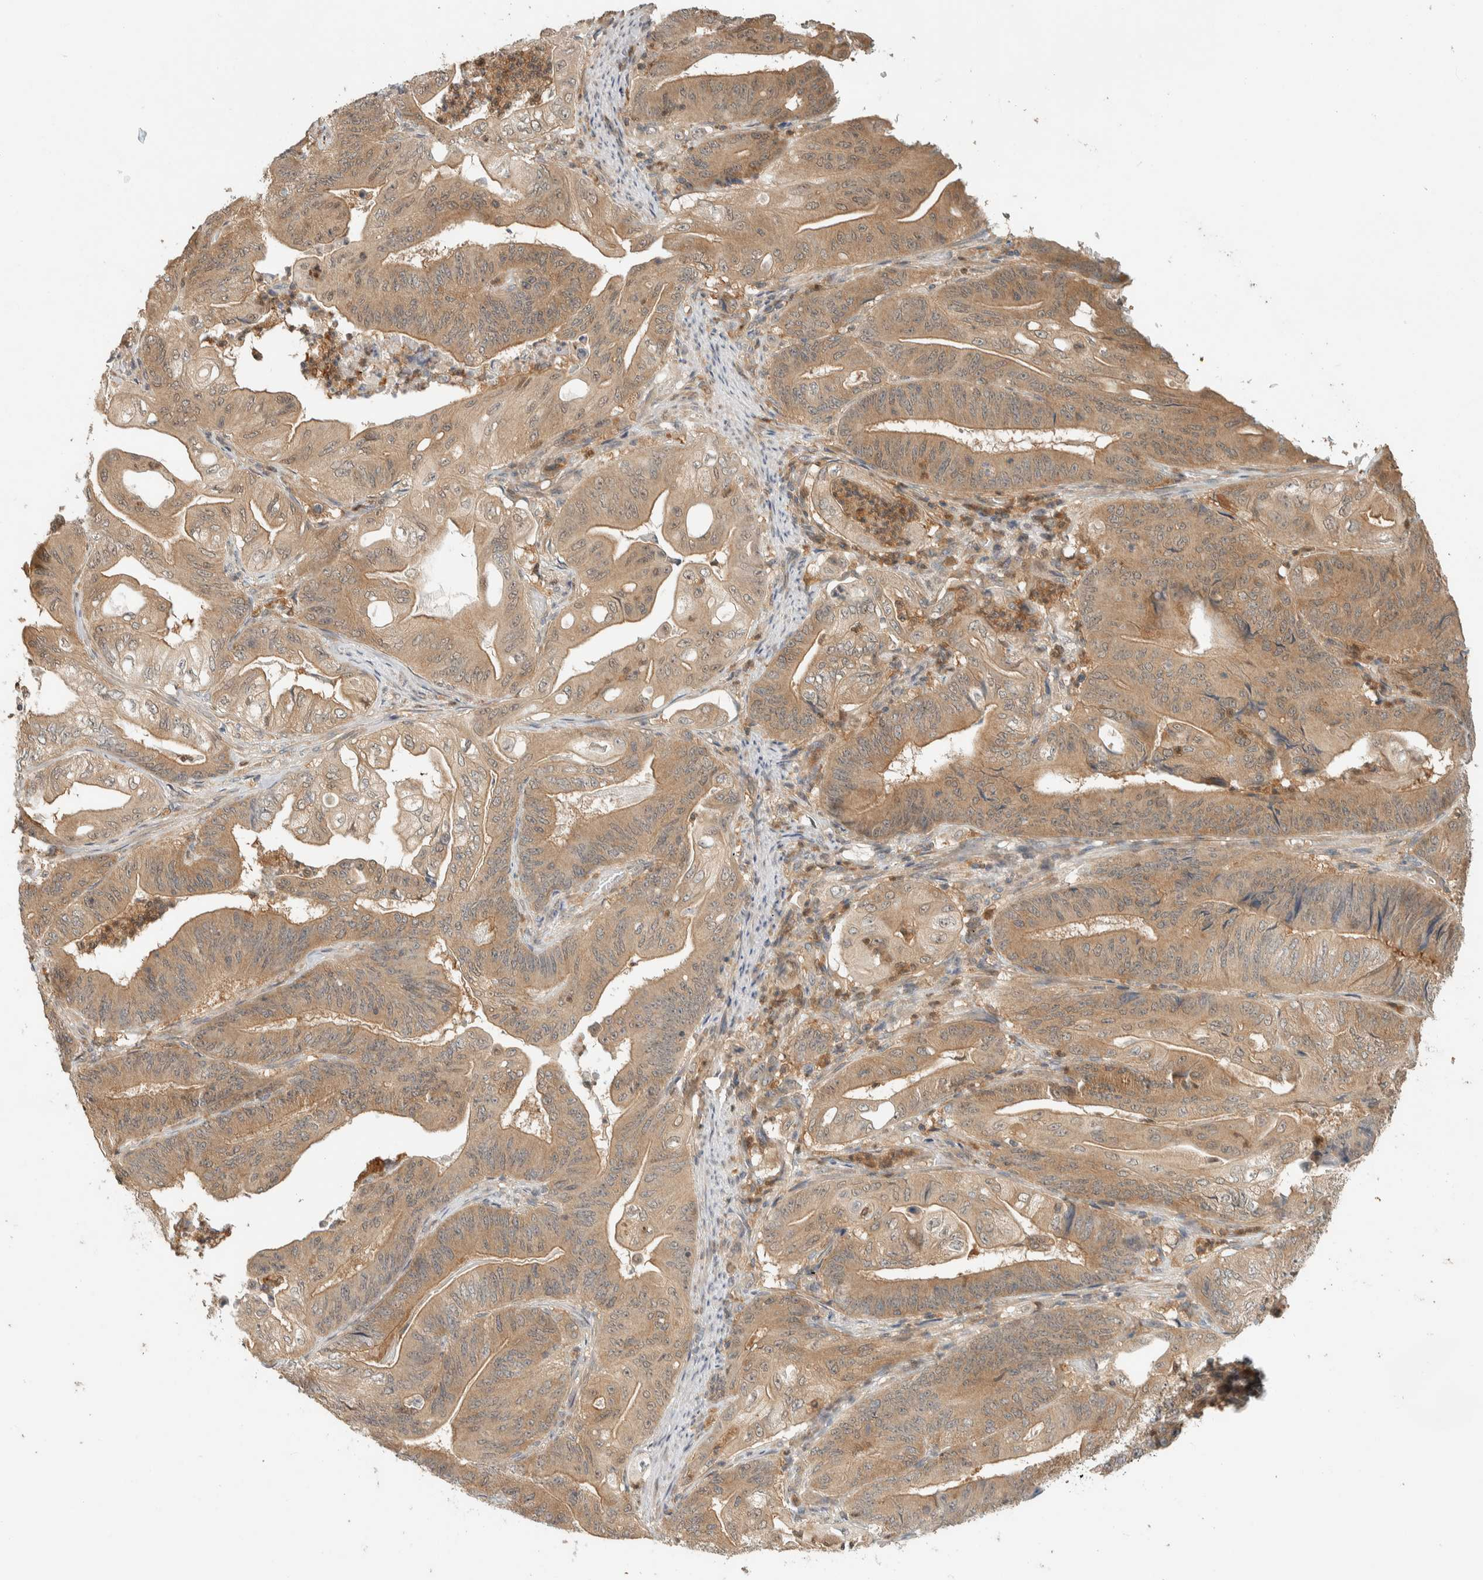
{"staining": {"intensity": "moderate", "quantity": ">75%", "location": "cytoplasmic/membranous"}, "tissue": "stomach cancer", "cell_type": "Tumor cells", "image_type": "cancer", "snomed": [{"axis": "morphology", "description": "Adenocarcinoma, NOS"}, {"axis": "topography", "description": "Stomach"}], "caption": "A high-resolution micrograph shows IHC staining of stomach cancer, which shows moderate cytoplasmic/membranous staining in about >75% of tumor cells.", "gene": "ADSS2", "patient": {"sex": "female", "age": 73}}